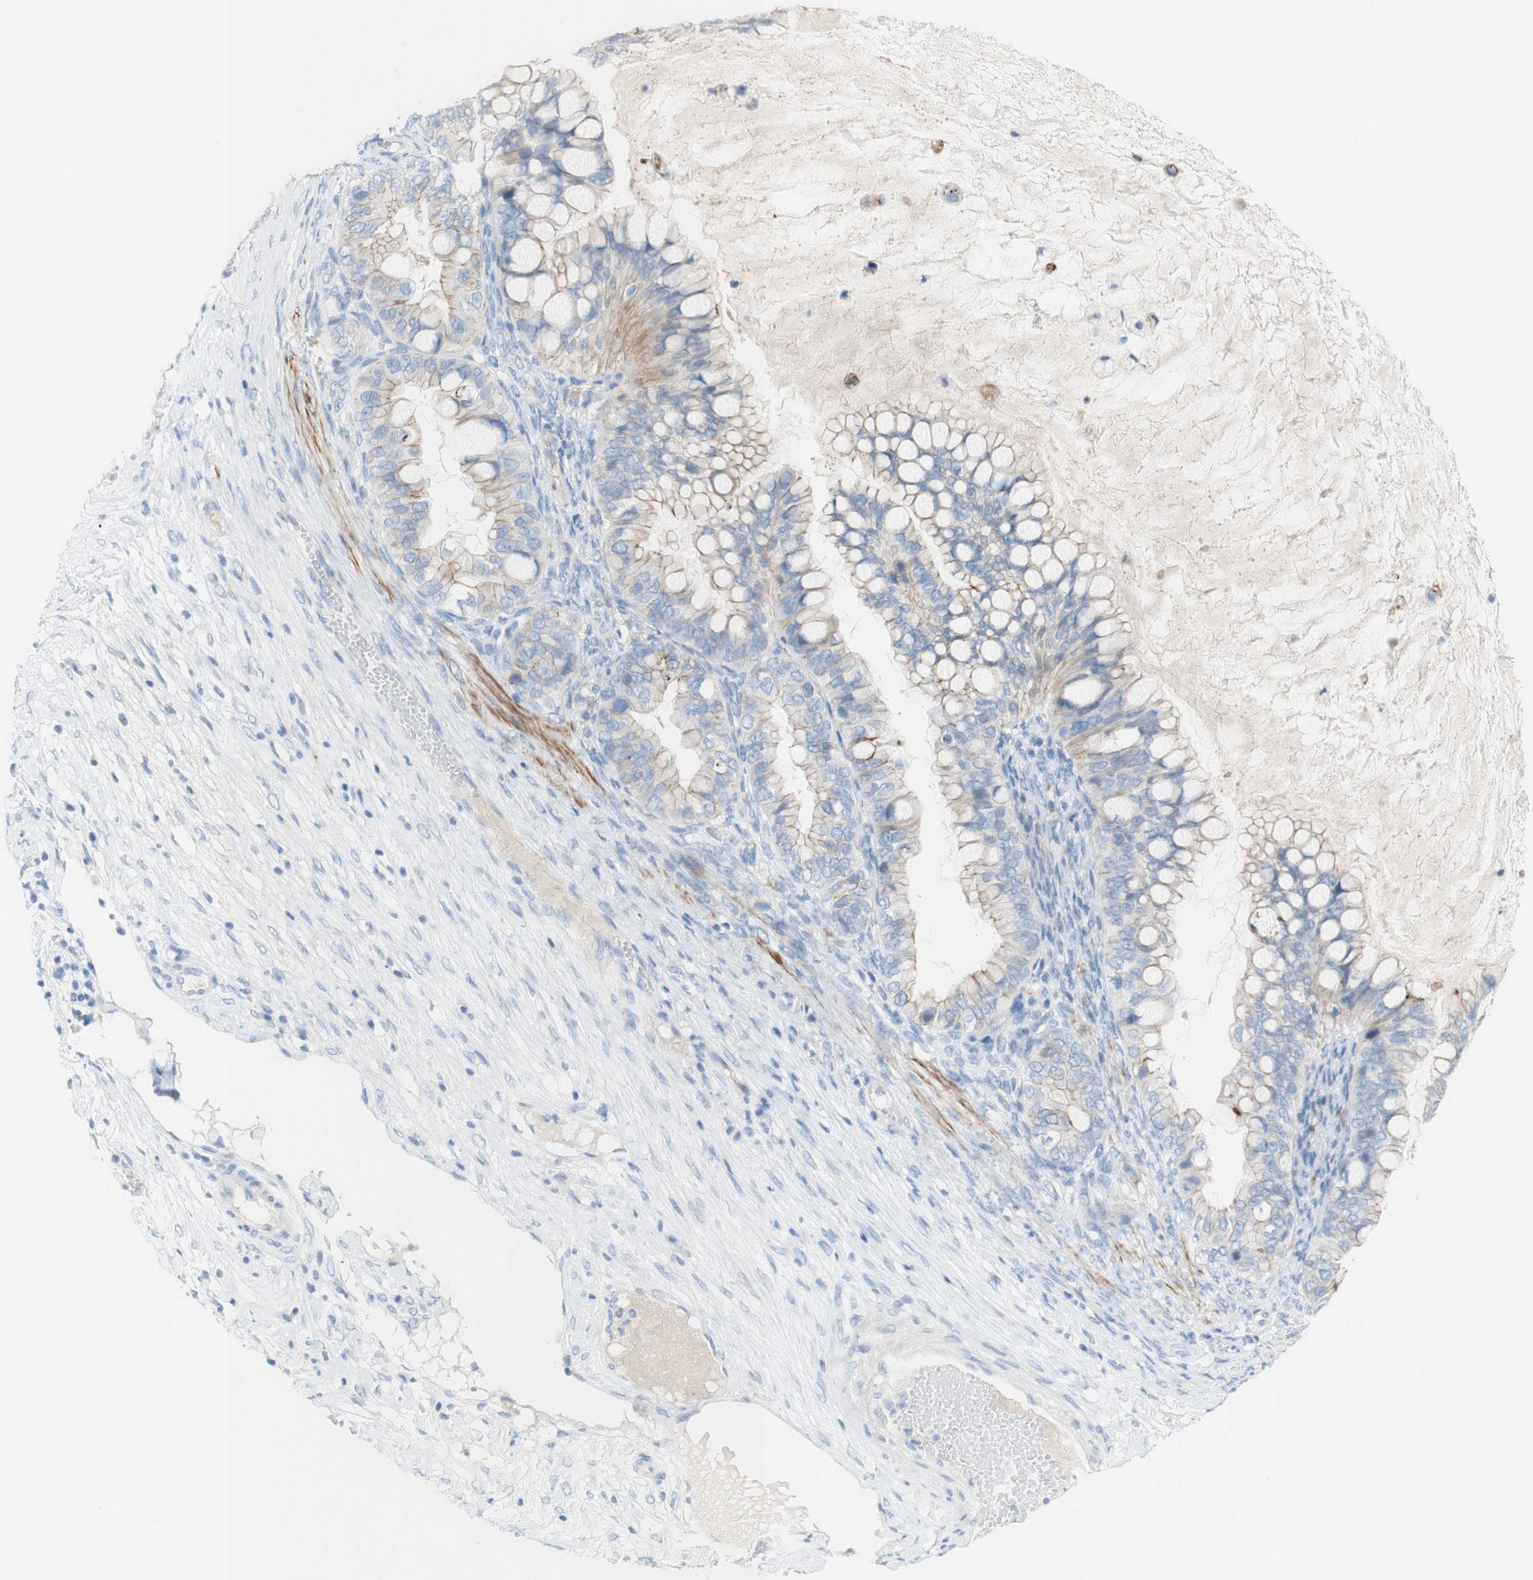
{"staining": {"intensity": "moderate", "quantity": "<25%", "location": "cytoplasmic/membranous"}, "tissue": "ovarian cancer", "cell_type": "Tumor cells", "image_type": "cancer", "snomed": [{"axis": "morphology", "description": "Cystadenocarcinoma, mucinous, NOS"}, {"axis": "topography", "description": "Ovary"}], "caption": "Human ovarian cancer (mucinous cystadenocarcinoma) stained for a protein (brown) shows moderate cytoplasmic/membranous positive positivity in approximately <25% of tumor cells.", "gene": "DSC2", "patient": {"sex": "female", "age": 80}}